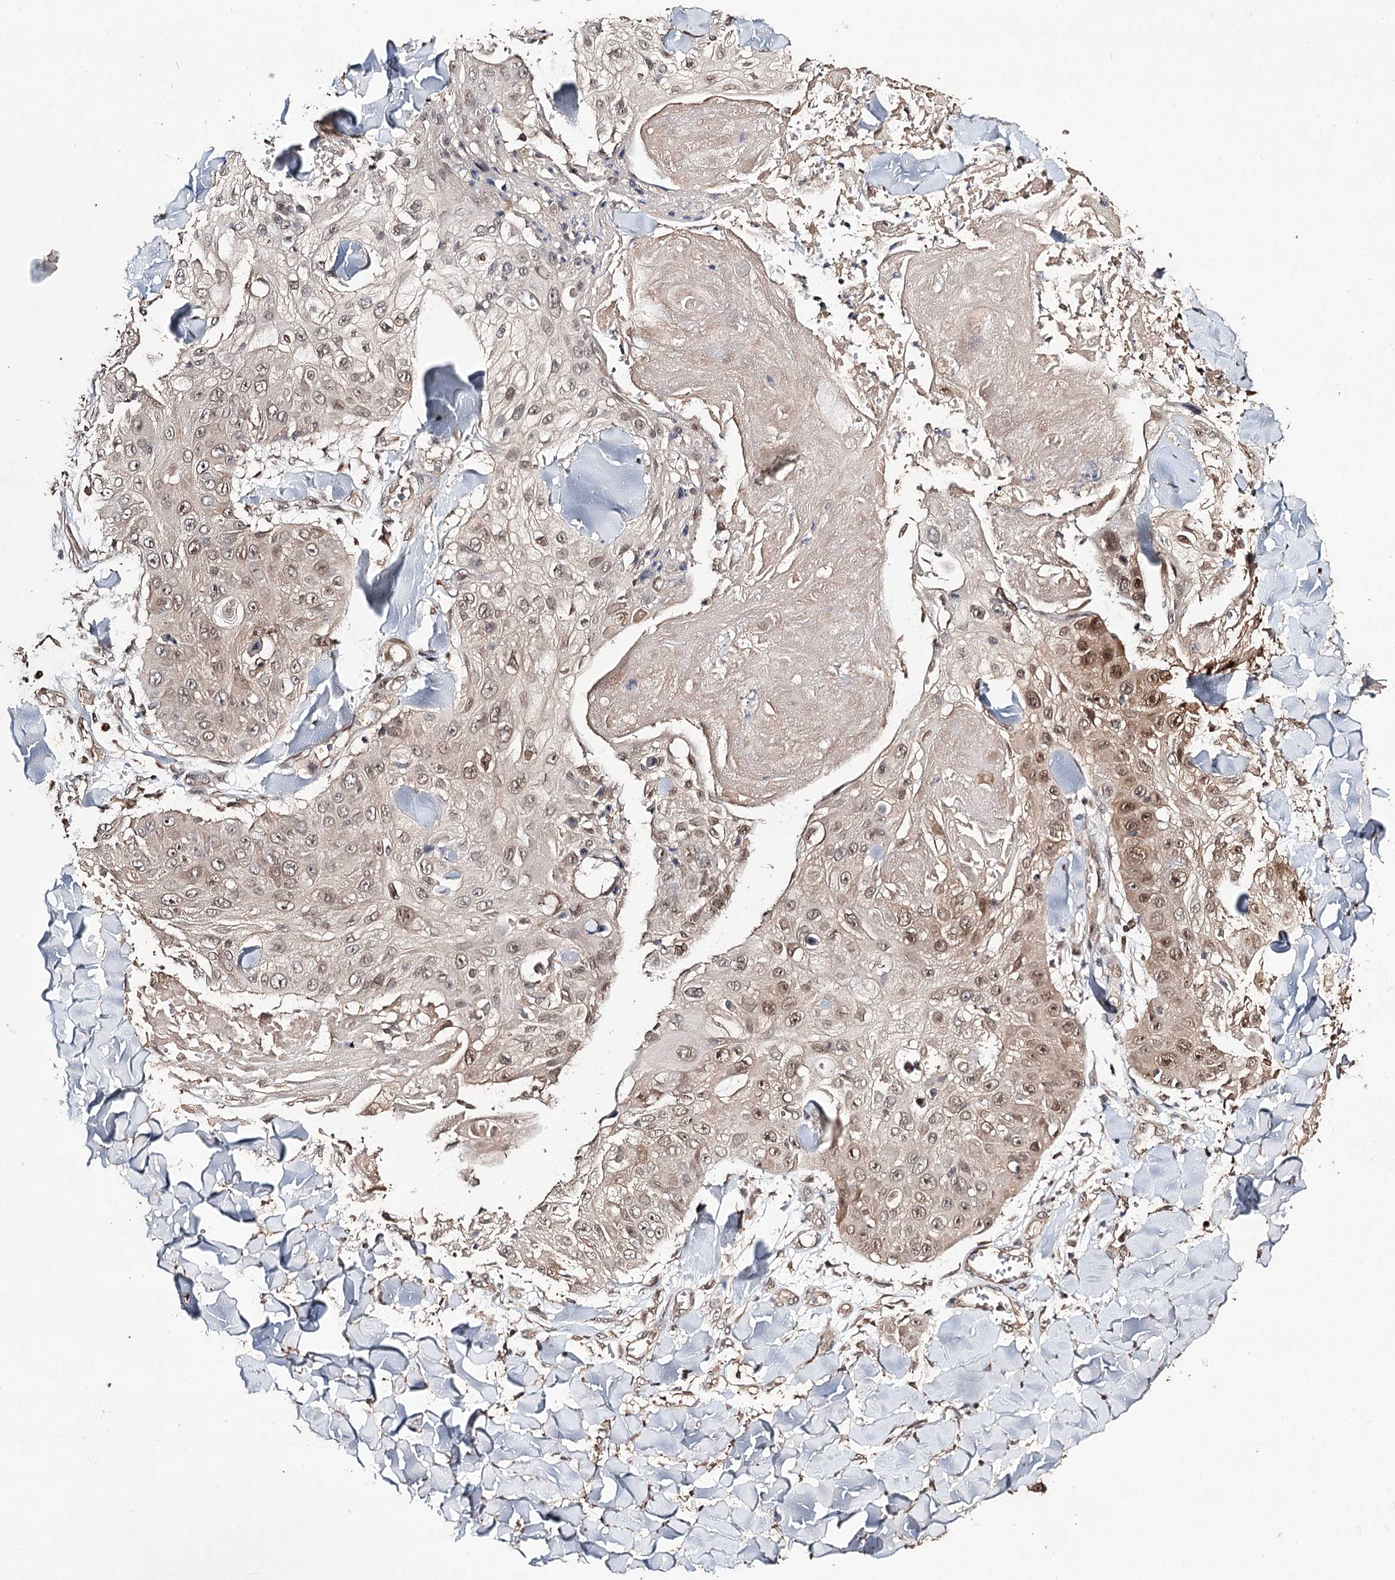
{"staining": {"intensity": "moderate", "quantity": "<25%", "location": "cytoplasmic/membranous,nuclear"}, "tissue": "skin cancer", "cell_type": "Tumor cells", "image_type": "cancer", "snomed": [{"axis": "morphology", "description": "Squamous cell carcinoma, NOS"}, {"axis": "topography", "description": "Skin"}], "caption": "Skin cancer stained with a protein marker shows moderate staining in tumor cells.", "gene": "NOPCHAP1", "patient": {"sex": "male", "age": 86}}